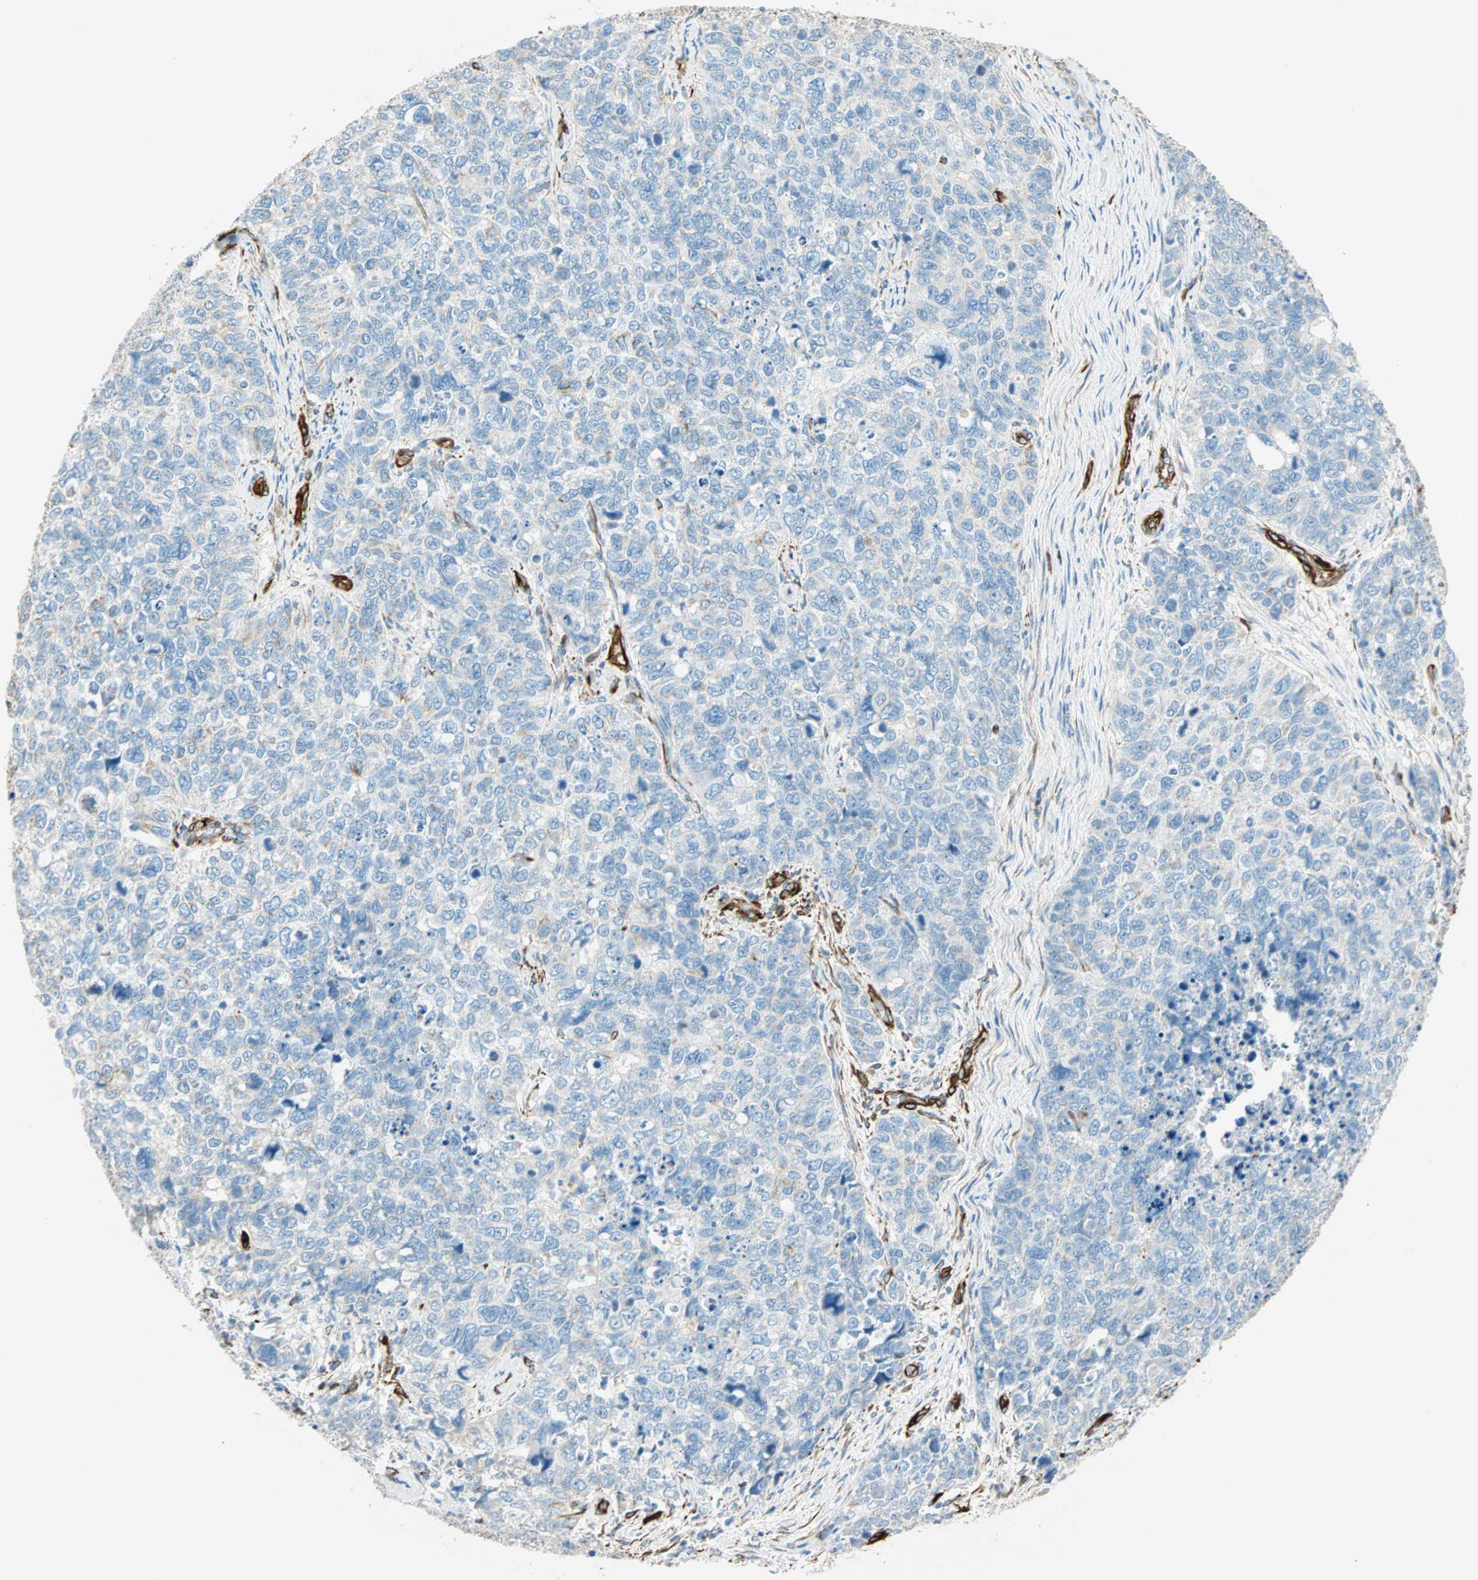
{"staining": {"intensity": "negative", "quantity": "none", "location": "none"}, "tissue": "cervical cancer", "cell_type": "Tumor cells", "image_type": "cancer", "snomed": [{"axis": "morphology", "description": "Squamous cell carcinoma, NOS"}, {"axis": "topography", "description": "Cervix"}], "caption": "DAB immunohistochemical staining of human cervical cancer displays no significant positivity in tumor cells.", "gene": "NES", "patient": {"sex": "female", "age": 63}}